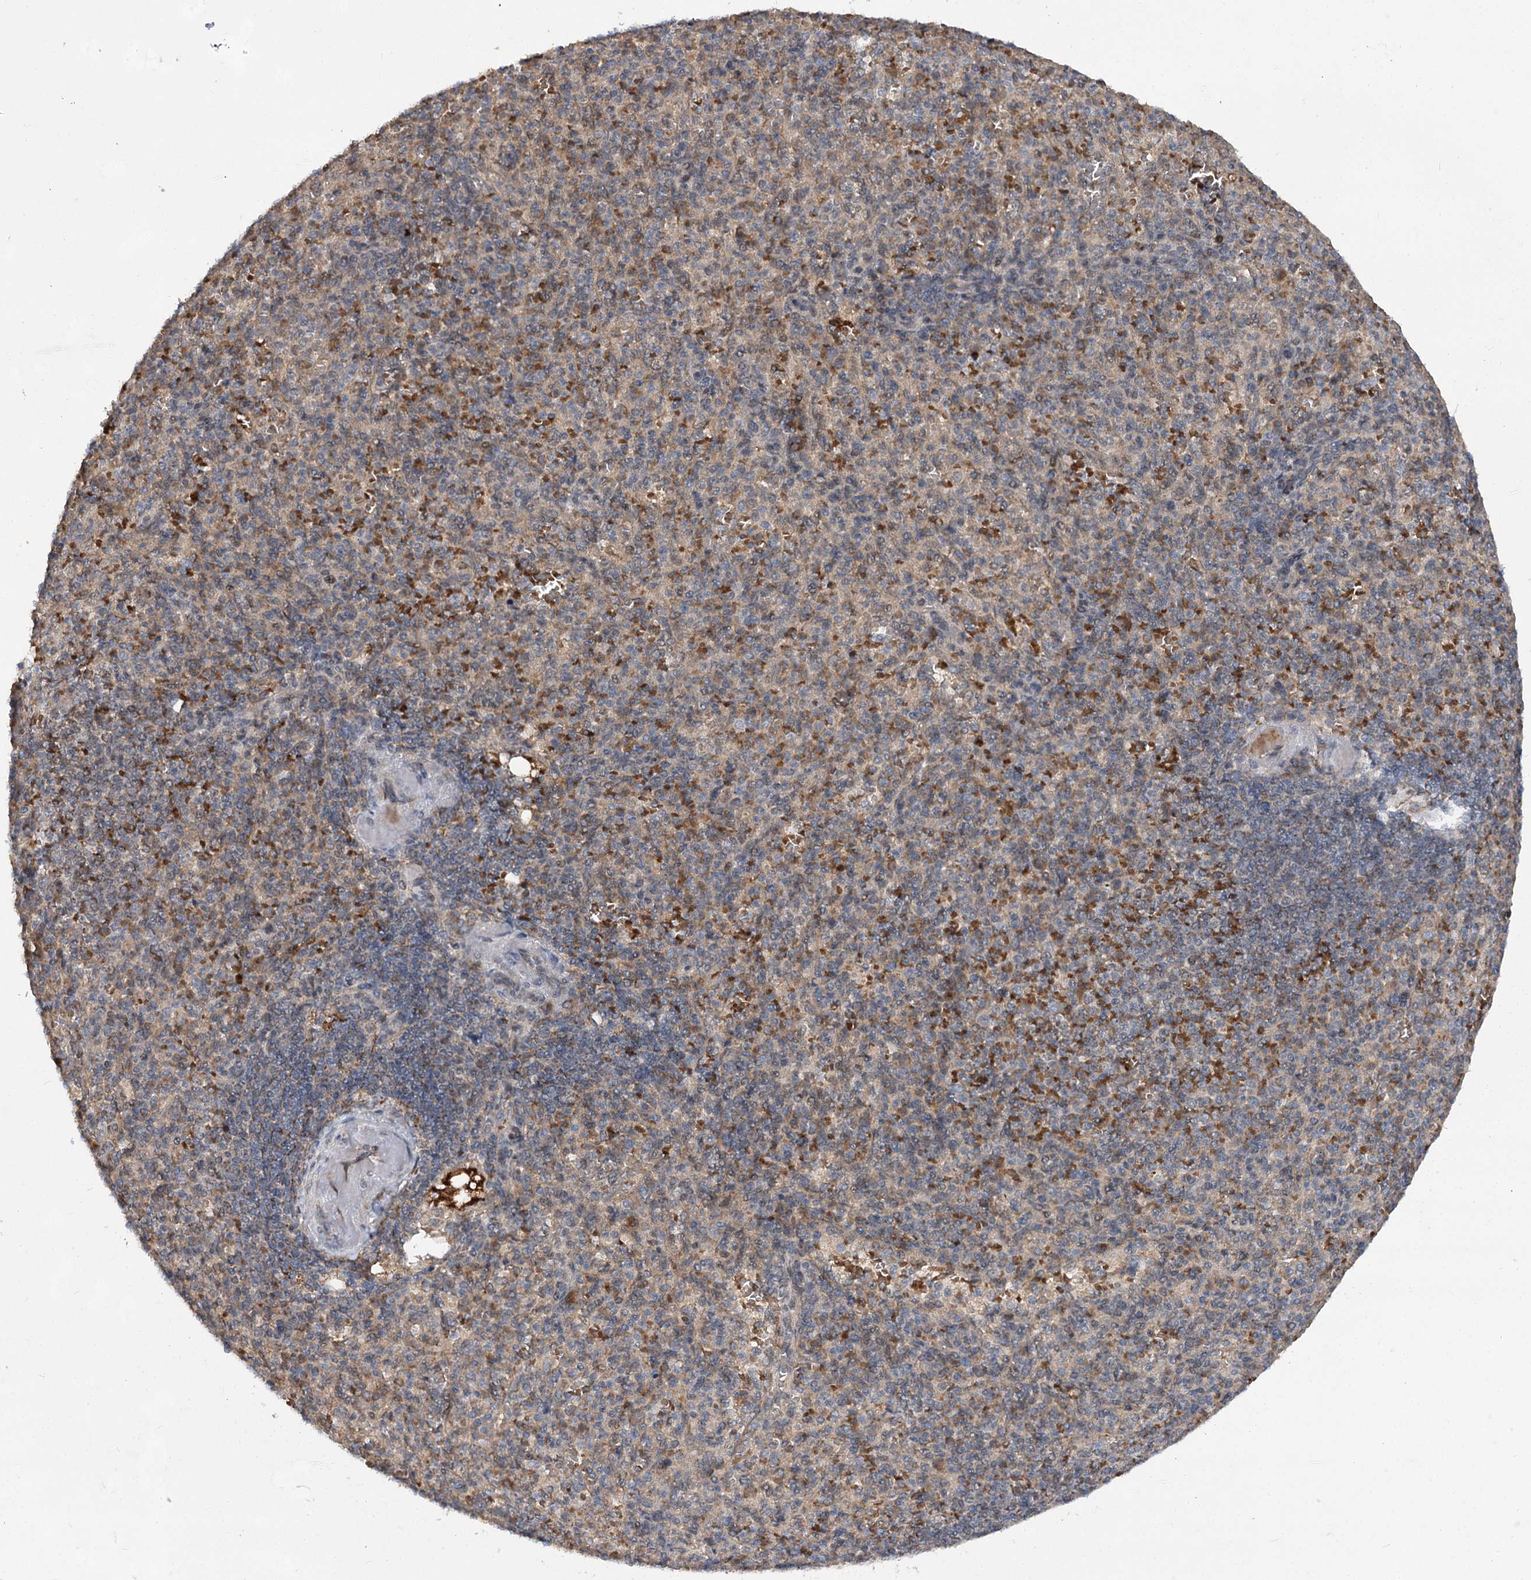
{"staining": {"intensity": "moderate", "quantity": "25%-75%", "location": "cytoplasmic/membranous"}, "tissue": "spleen", "cell_type": "Cells in red pulp", "image_type": "normal", "snomed": [{"axis": "morphology", "description": "Normal tissue, NOS"}, {"axis": "topography", "description": "Spleen"}], "caption": "A histopathology image showing moderate cytoplasmic/membranous positivity in approximately 25%-75% of cells in red pulp in normal spleen, as visualized by brown immunohistochemical staining.", "gene": "MSANTD2", "patient": {"sex": "female", "age": 74}}